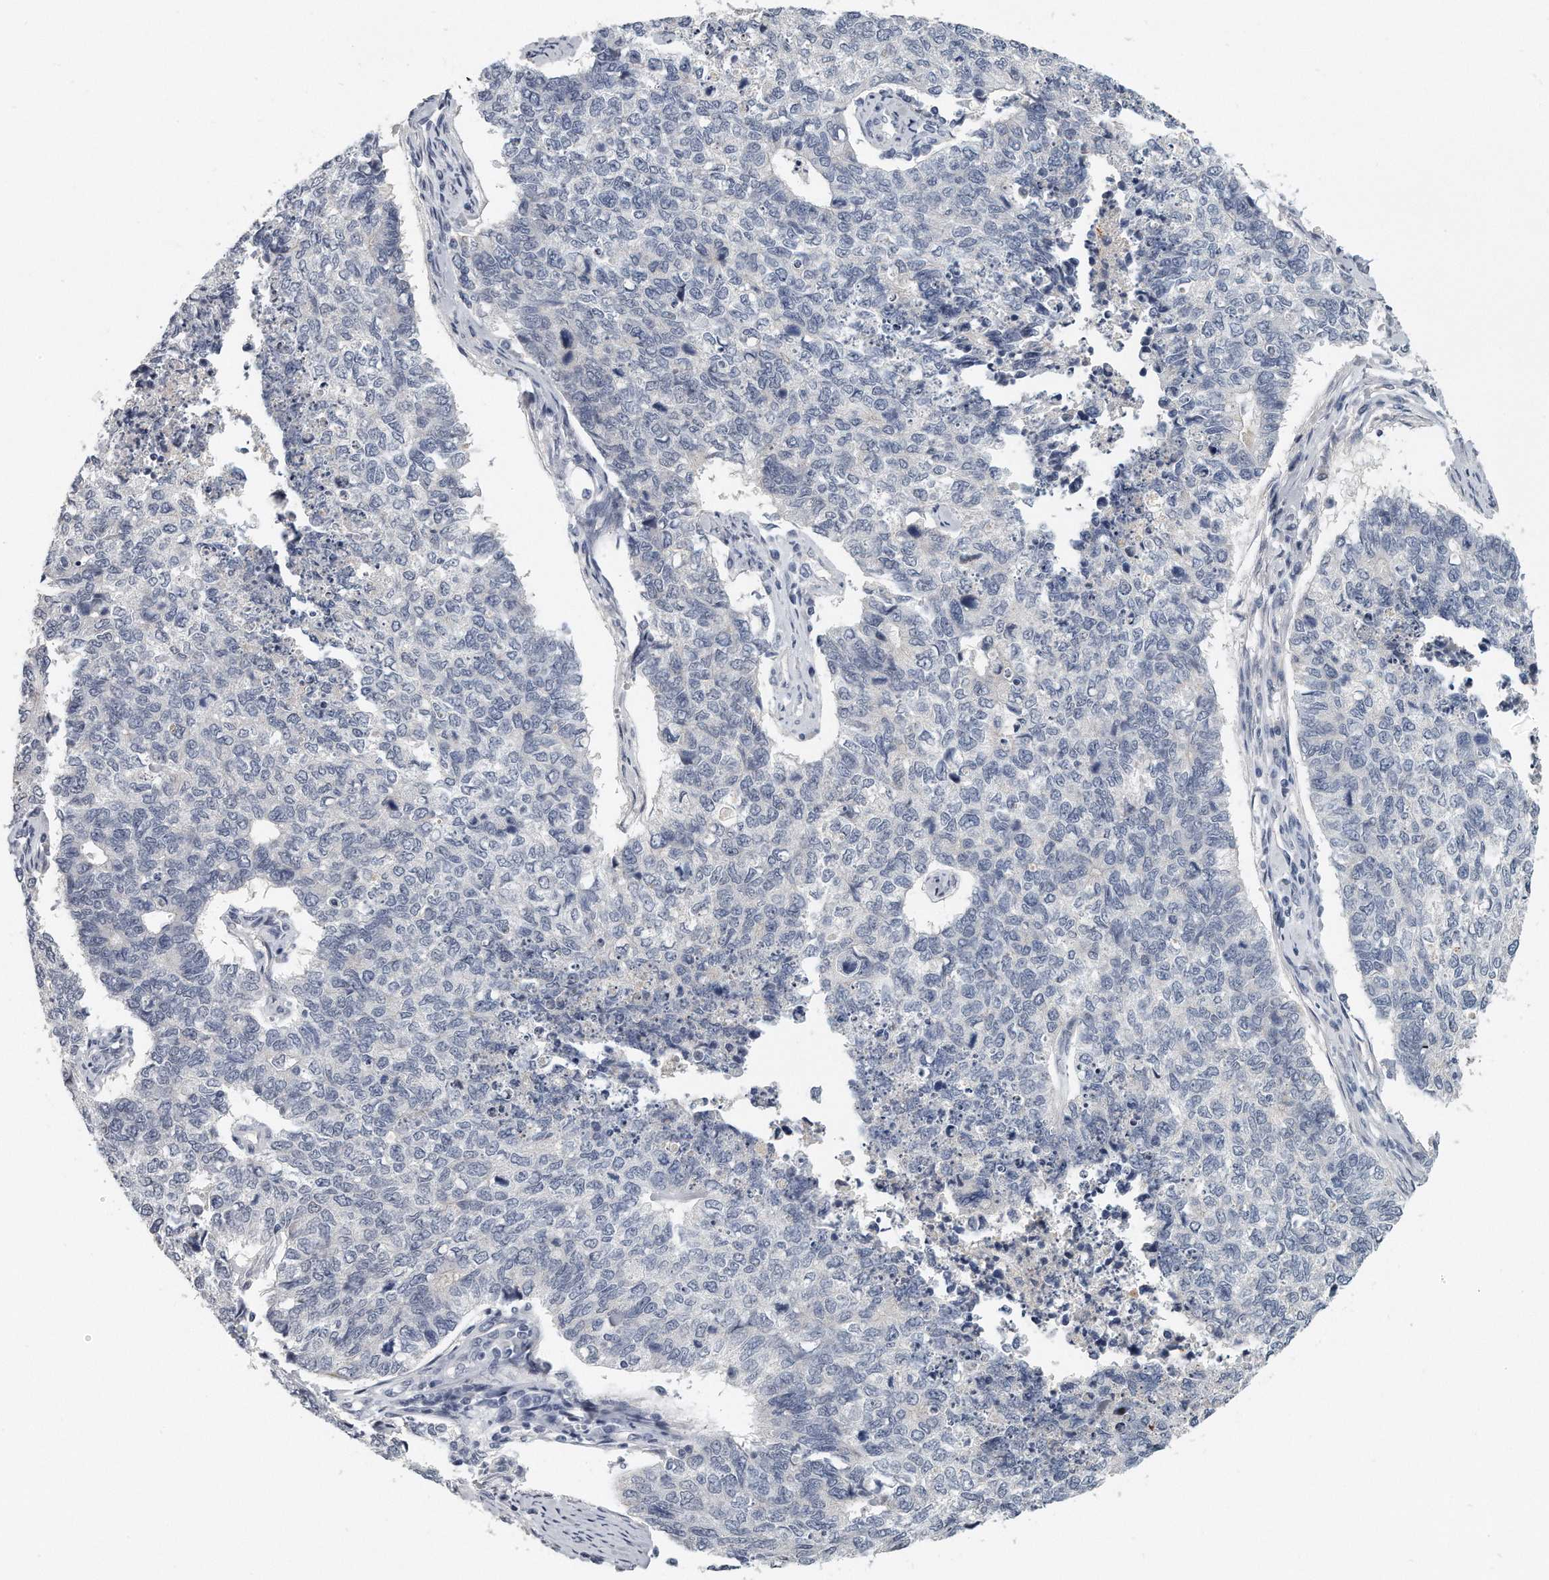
{"staining": {"intensity": "negative", "quantity": "none", "location": "none"}, "tissue": "cervical cancer", "cell_type": "Tumor cells", "image_type": "cancer", "snomed": [{"axis": "morphology", "description": "Squamous cell carcinoma, NOS"}, {"axis": "topography", "description": "Cervix"}], "caption": "Cervical cancer was stained to show a protein in brown. There is no significant staining in tumor cells.", "gene": "KLHL7", "patient": {"sex": "female", "age": 63}}